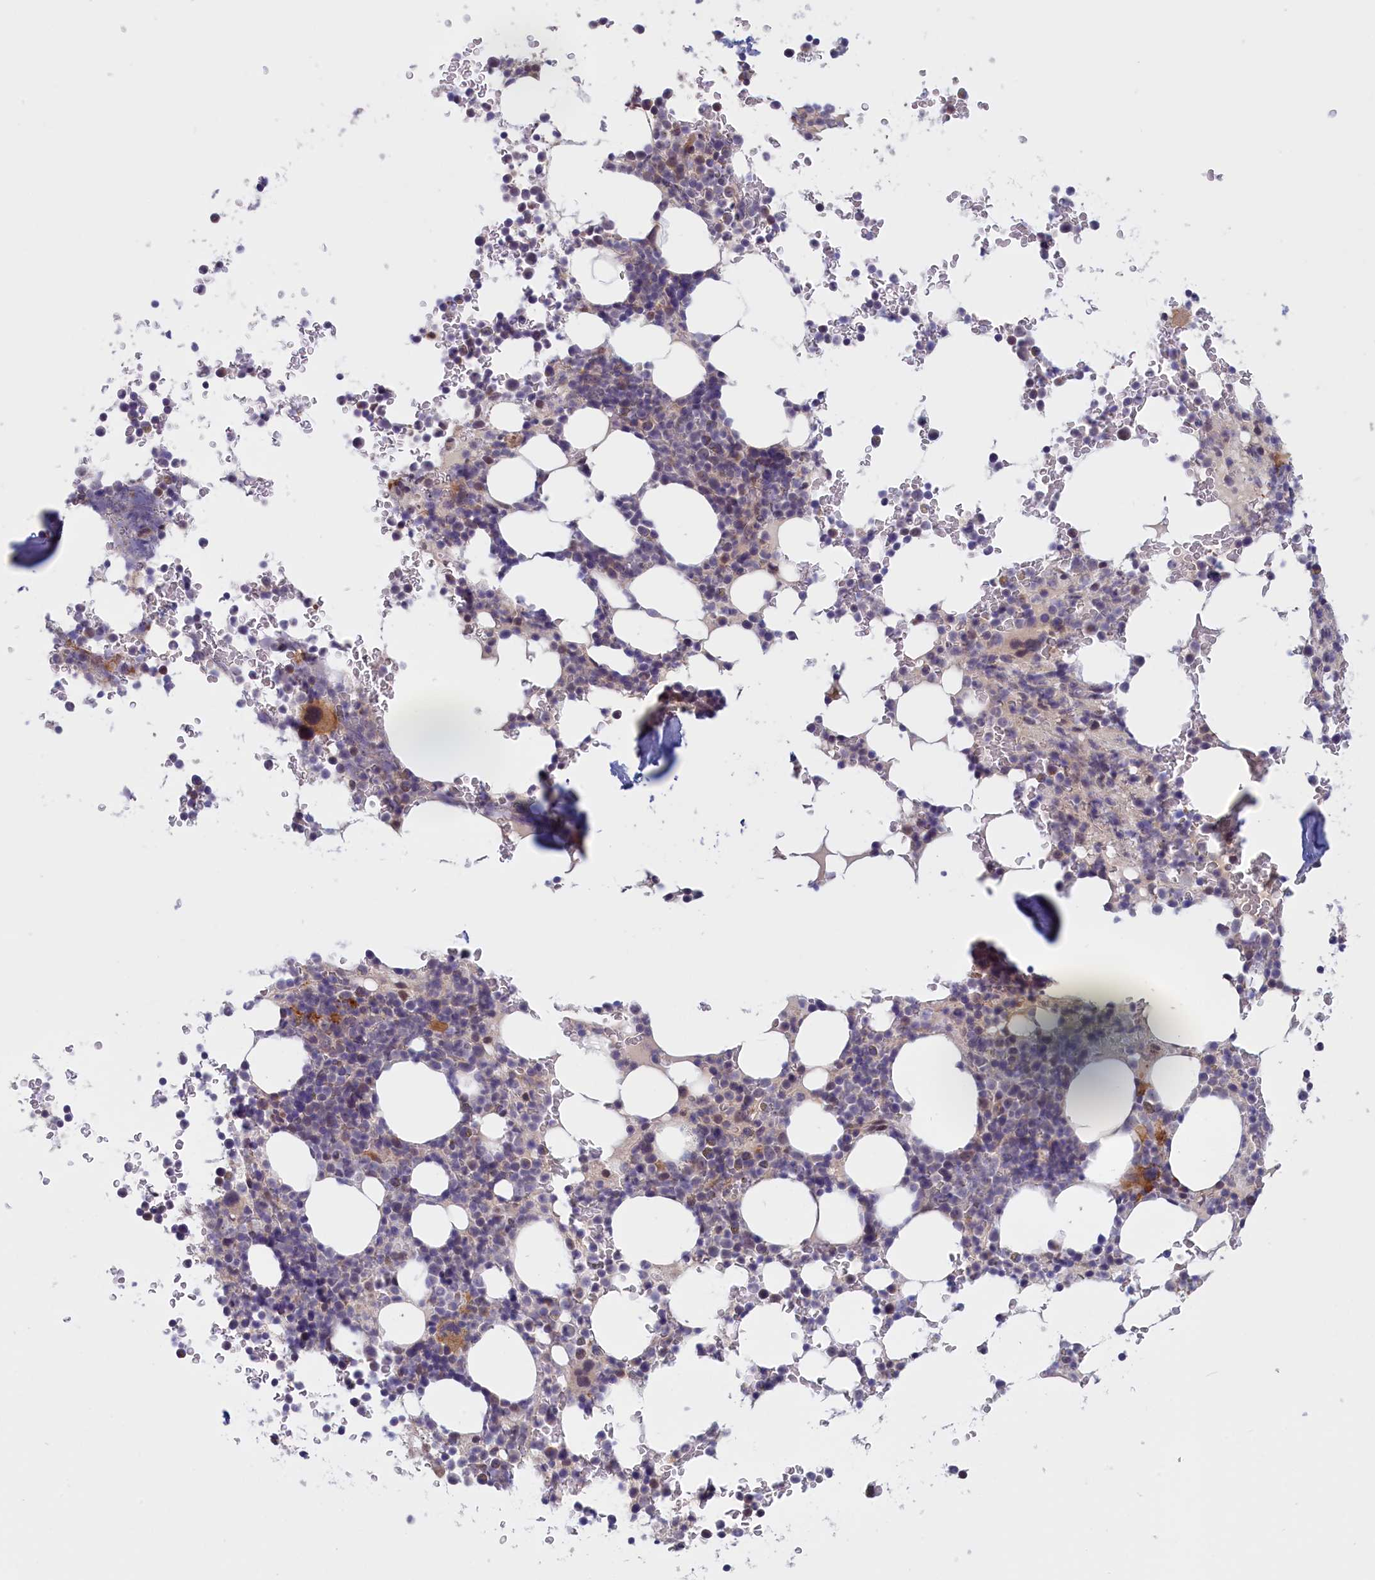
{"staining": {"intensity": "moderate", "quantity": "<25%", "location": "cytoplasmic/membranous,nuclear"}, "tissue": "bone marrow", "cell_type": "Hematopoietic cells", "image_type": "normal", "snomed": [{"axis": "morphology", "description": "Normal tissue, NOS"}, {"axis": "topography", "description": "Bone marrow"}], "caption": "IHC micrograph of normal human bone marrow stained for a protein (brown), which reveals low levels of moderate cytoplasmic/membranous,nuclear expression in approximately <25% of hematopoietic cells.", "gene": "IGFALS", "patient": {"sex": "male", "age": 58}}